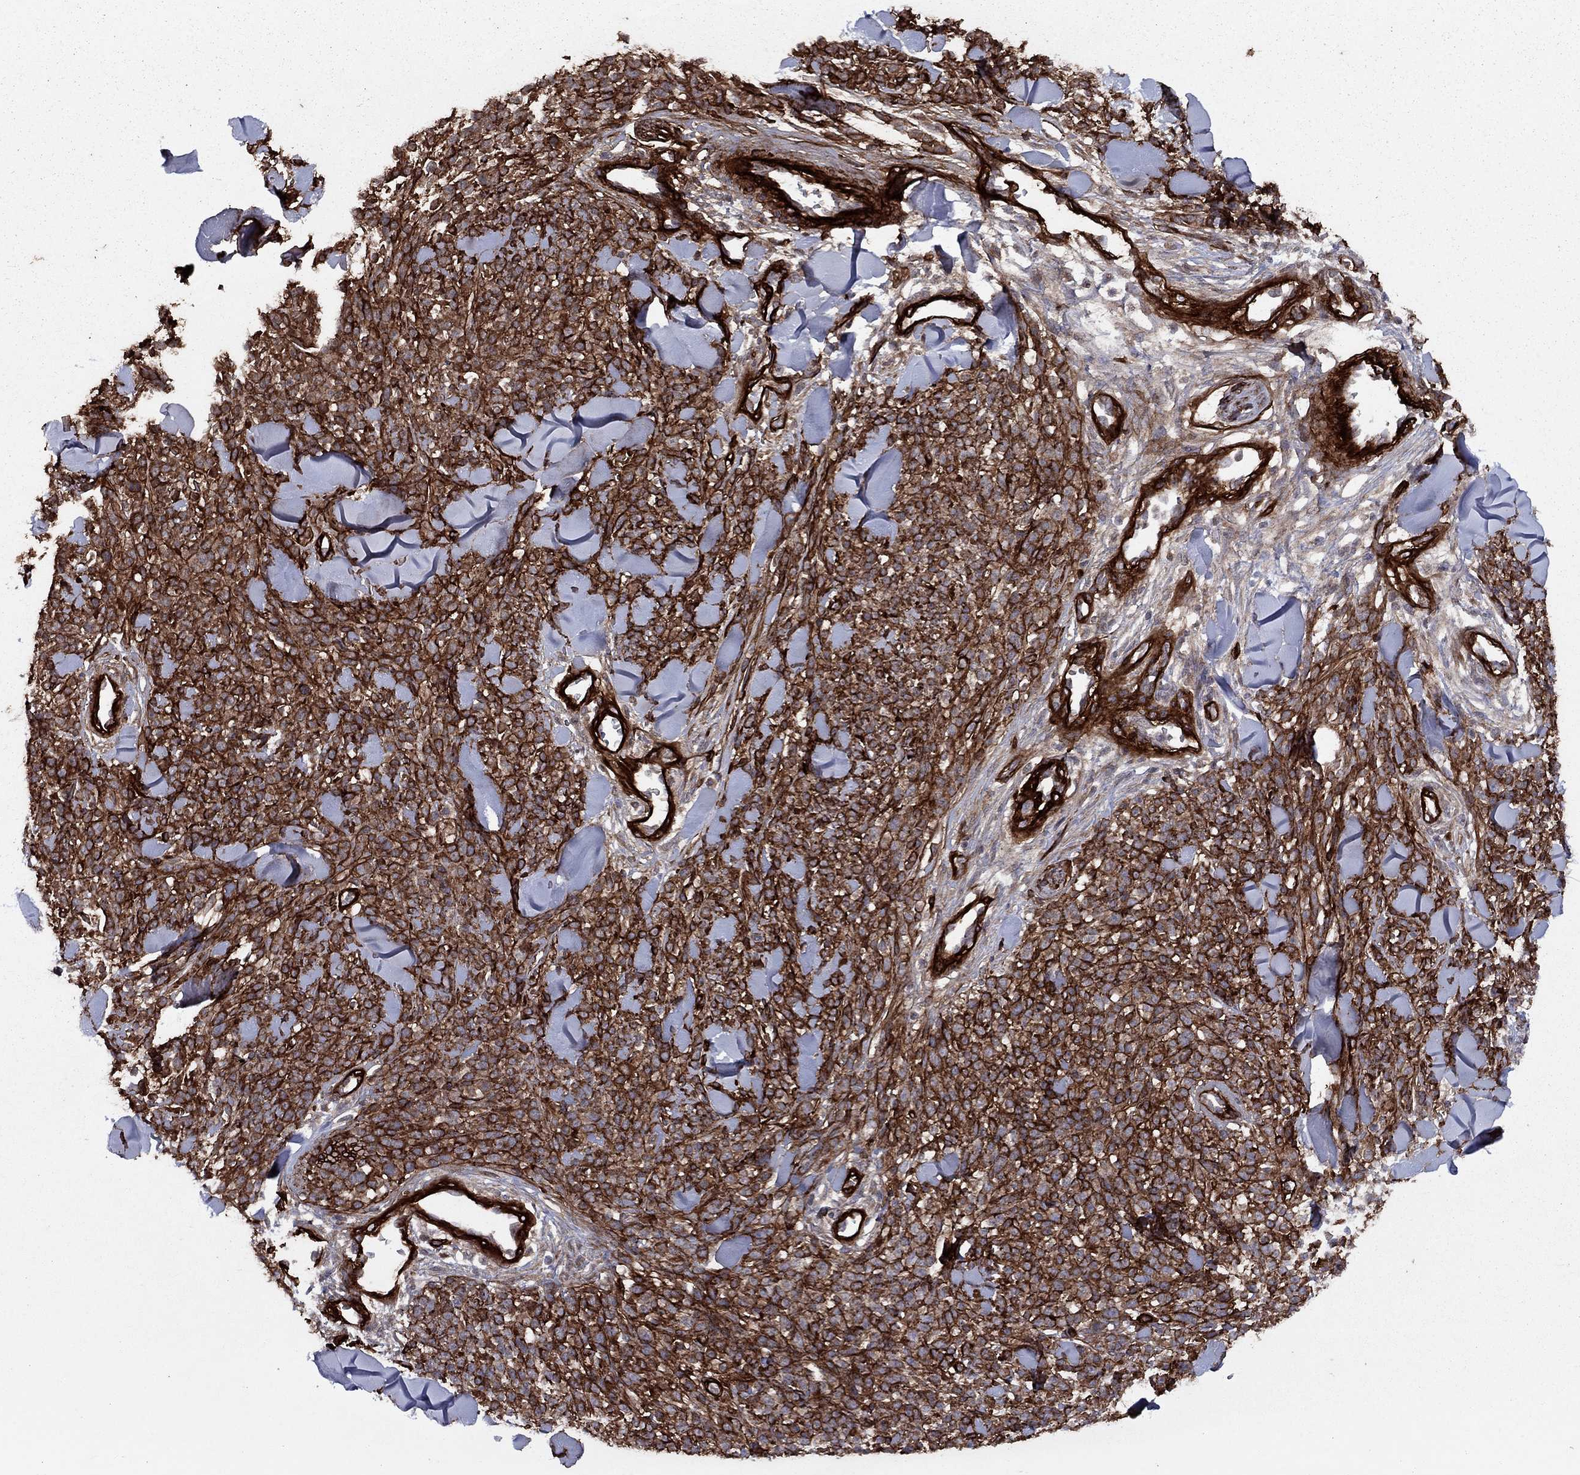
{"staining": {"intensity": "strong", "quantity": ">75%", "location": "cytoplasmic/membranous"}, "tissue": "melanoma", "cell_type": "Tumor cells", "image_type": "cancer", "snomed": [{"axis": "morphology", "description": "Malignant melanoma, NOS"}, {"axis": "topography", "description": "Skin"}, {"axis": "topography", "description": "Skin of trunk"}], "caption": "This is an image of IHC staining of malignant melanoma, which shows strong staining in the cytoplasmic/membranous of tumor cells.", "gene": "COL18A1", "patient": {"sex": "male", "age": 74}}